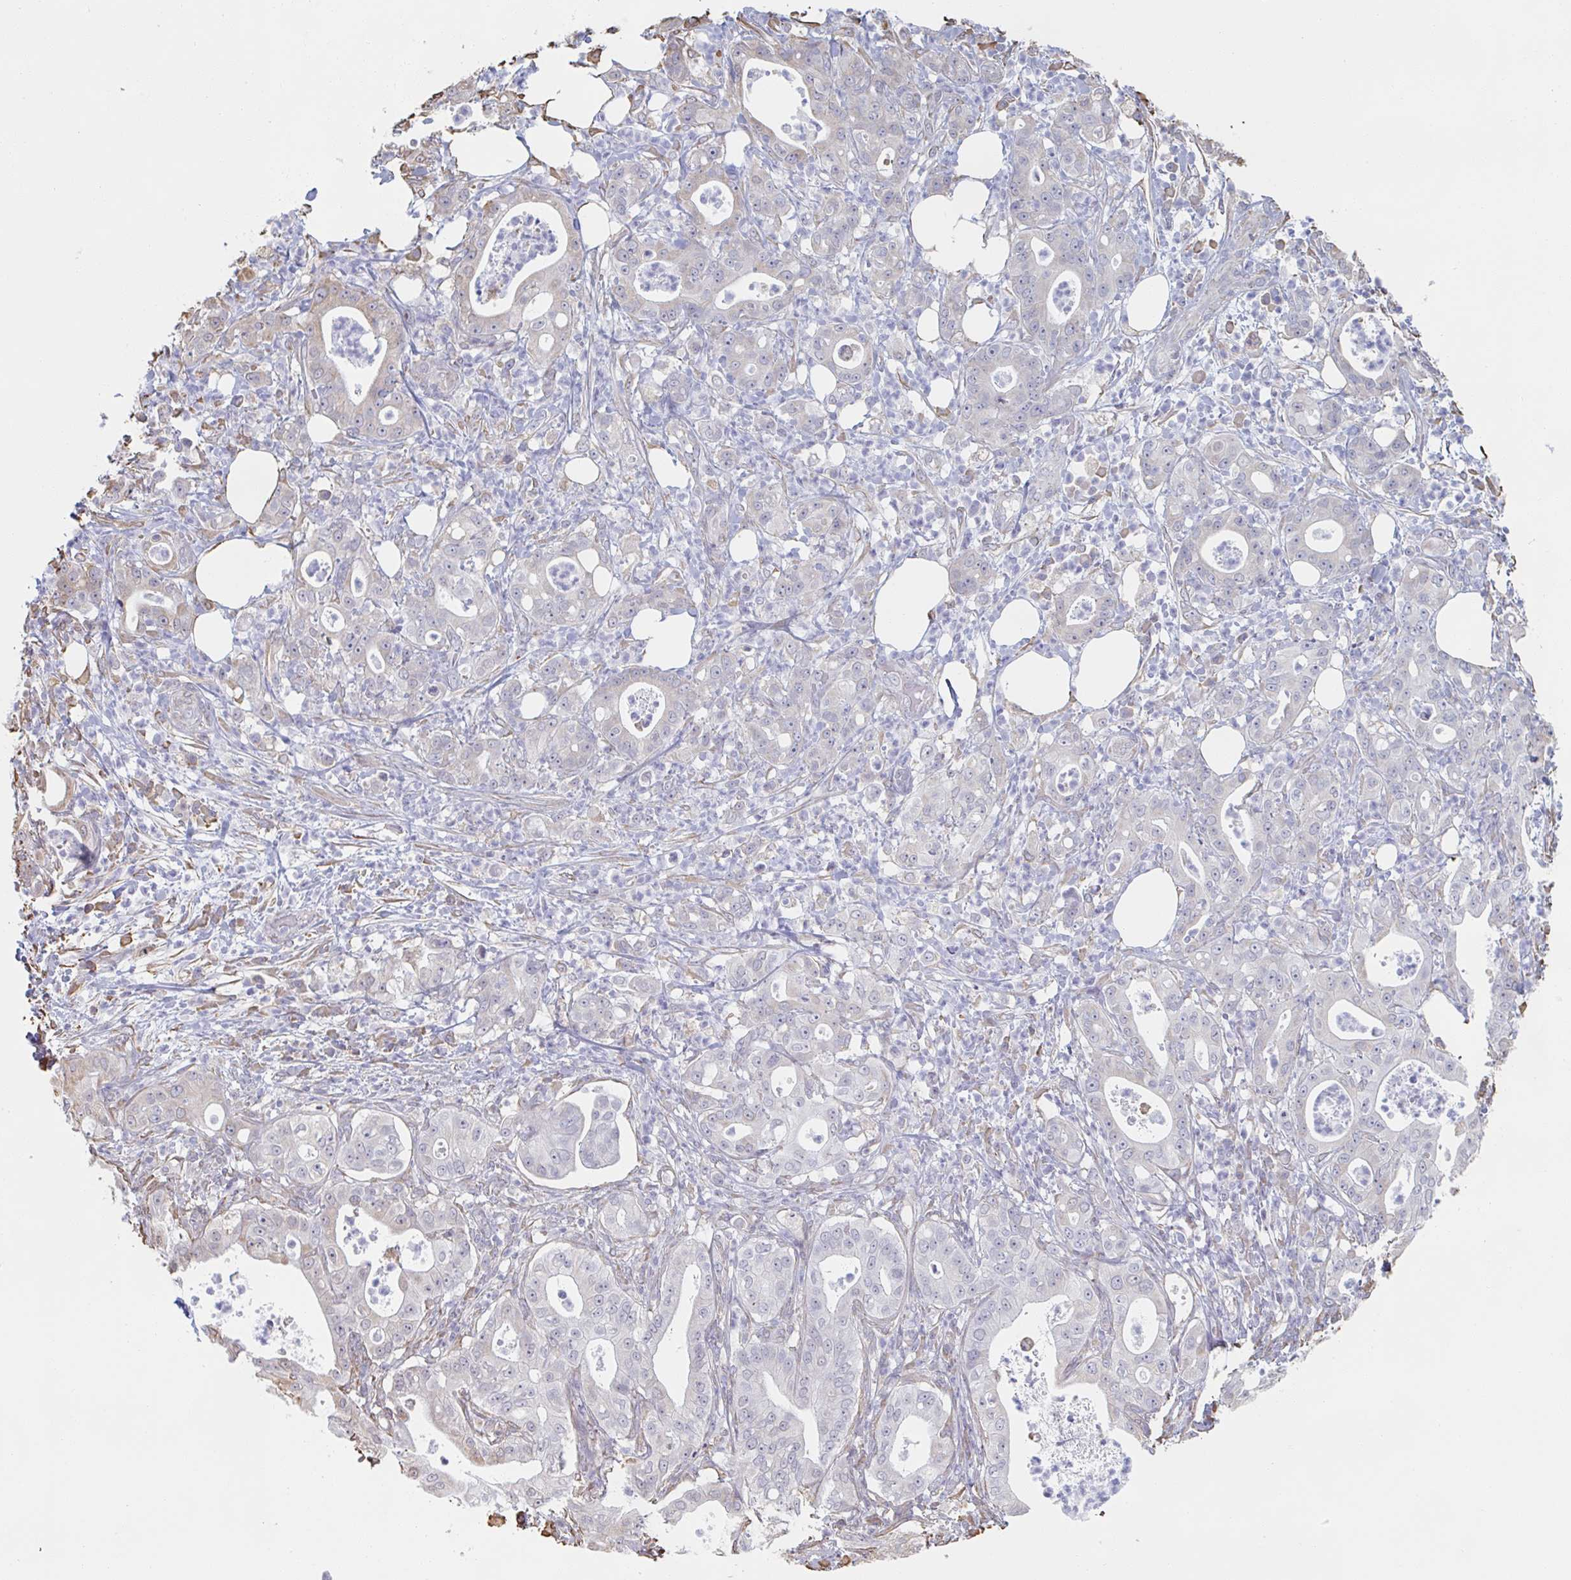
{"staining": {"intensity": "negative", "quantity": "none", "location": "none"}, "tissue": "pancreatic cancer", "cell_type": "Tumor cells", "image_type": "cancer", "snomed": [{"axis": "morphology", "description": "Adenocarcinoma, NOS"}, {"axis": "topography", "description": "Pancreas"}], "caption": "Immunohistochemistry of human adenocarcinoma (pancreatic) exhibits no expression in tumor cells.", "gene": "RAB5IF", "patient": {"sex": "male", "age": 71}}